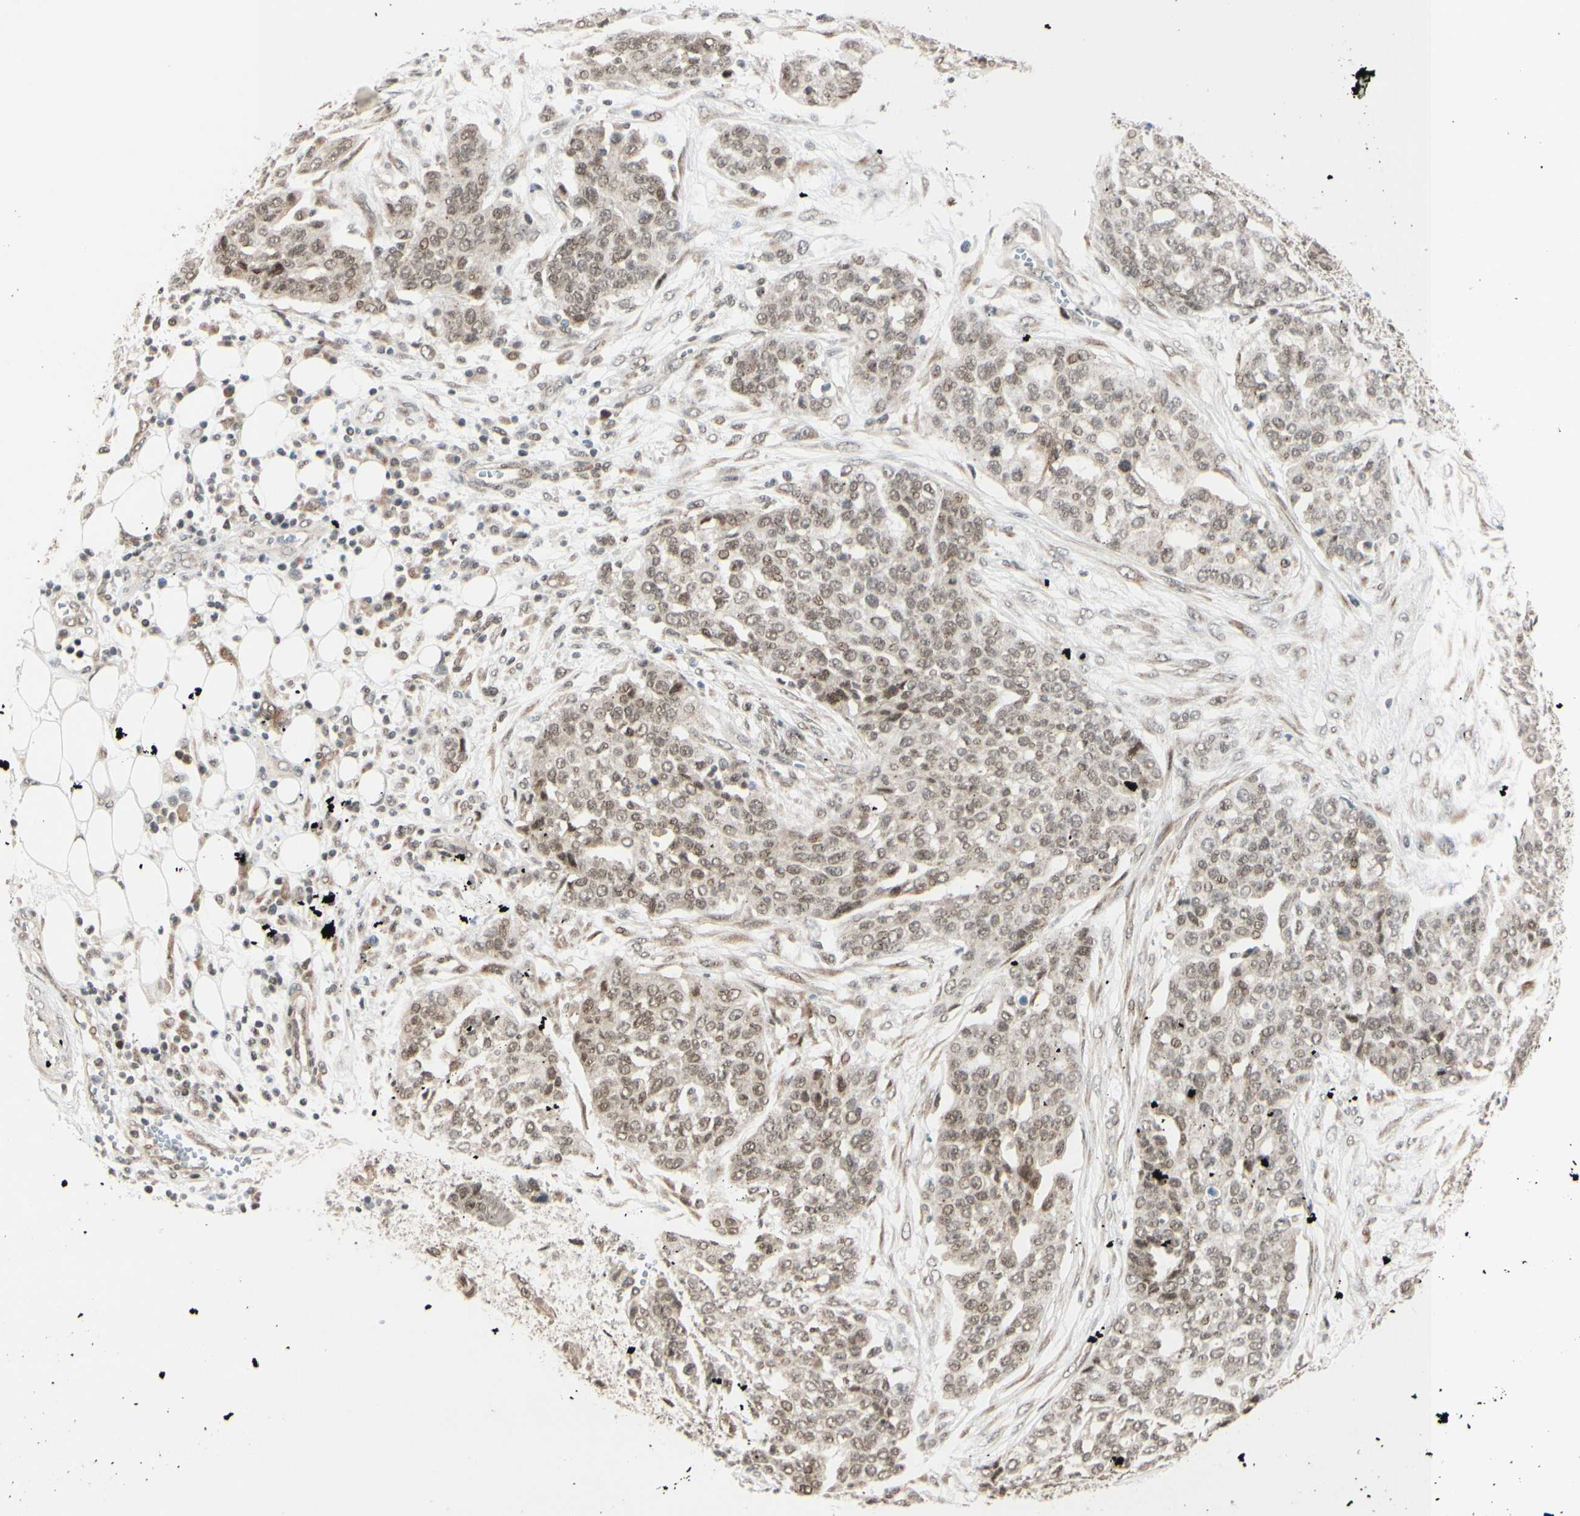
{"staining": {"intensity": "weak", "quantity": ">75%", "location": "cytoplasmic/membranous,nuclear"}, "tissue": "ovarian cancer", "cell_type": "Tumor cells", "image_type": "cancer", "snomed": [{"axis": "morphology", "description": "Cystadenocarcinoma, serous, NOS"}, {"axis": "topography", "description": "Soft tissue"}, {"axis": "topography", "description": "Ovary"}], "caption": "Weak cytoplasmic/membranous and nuclear positivity for a protein is present in approximately >75% of tumor cells of ovarian cancer (serous cystadenocarcinoma) using IHC.", "gene": "BRMS1", "patient": {"sex": "female", "age": 57}}